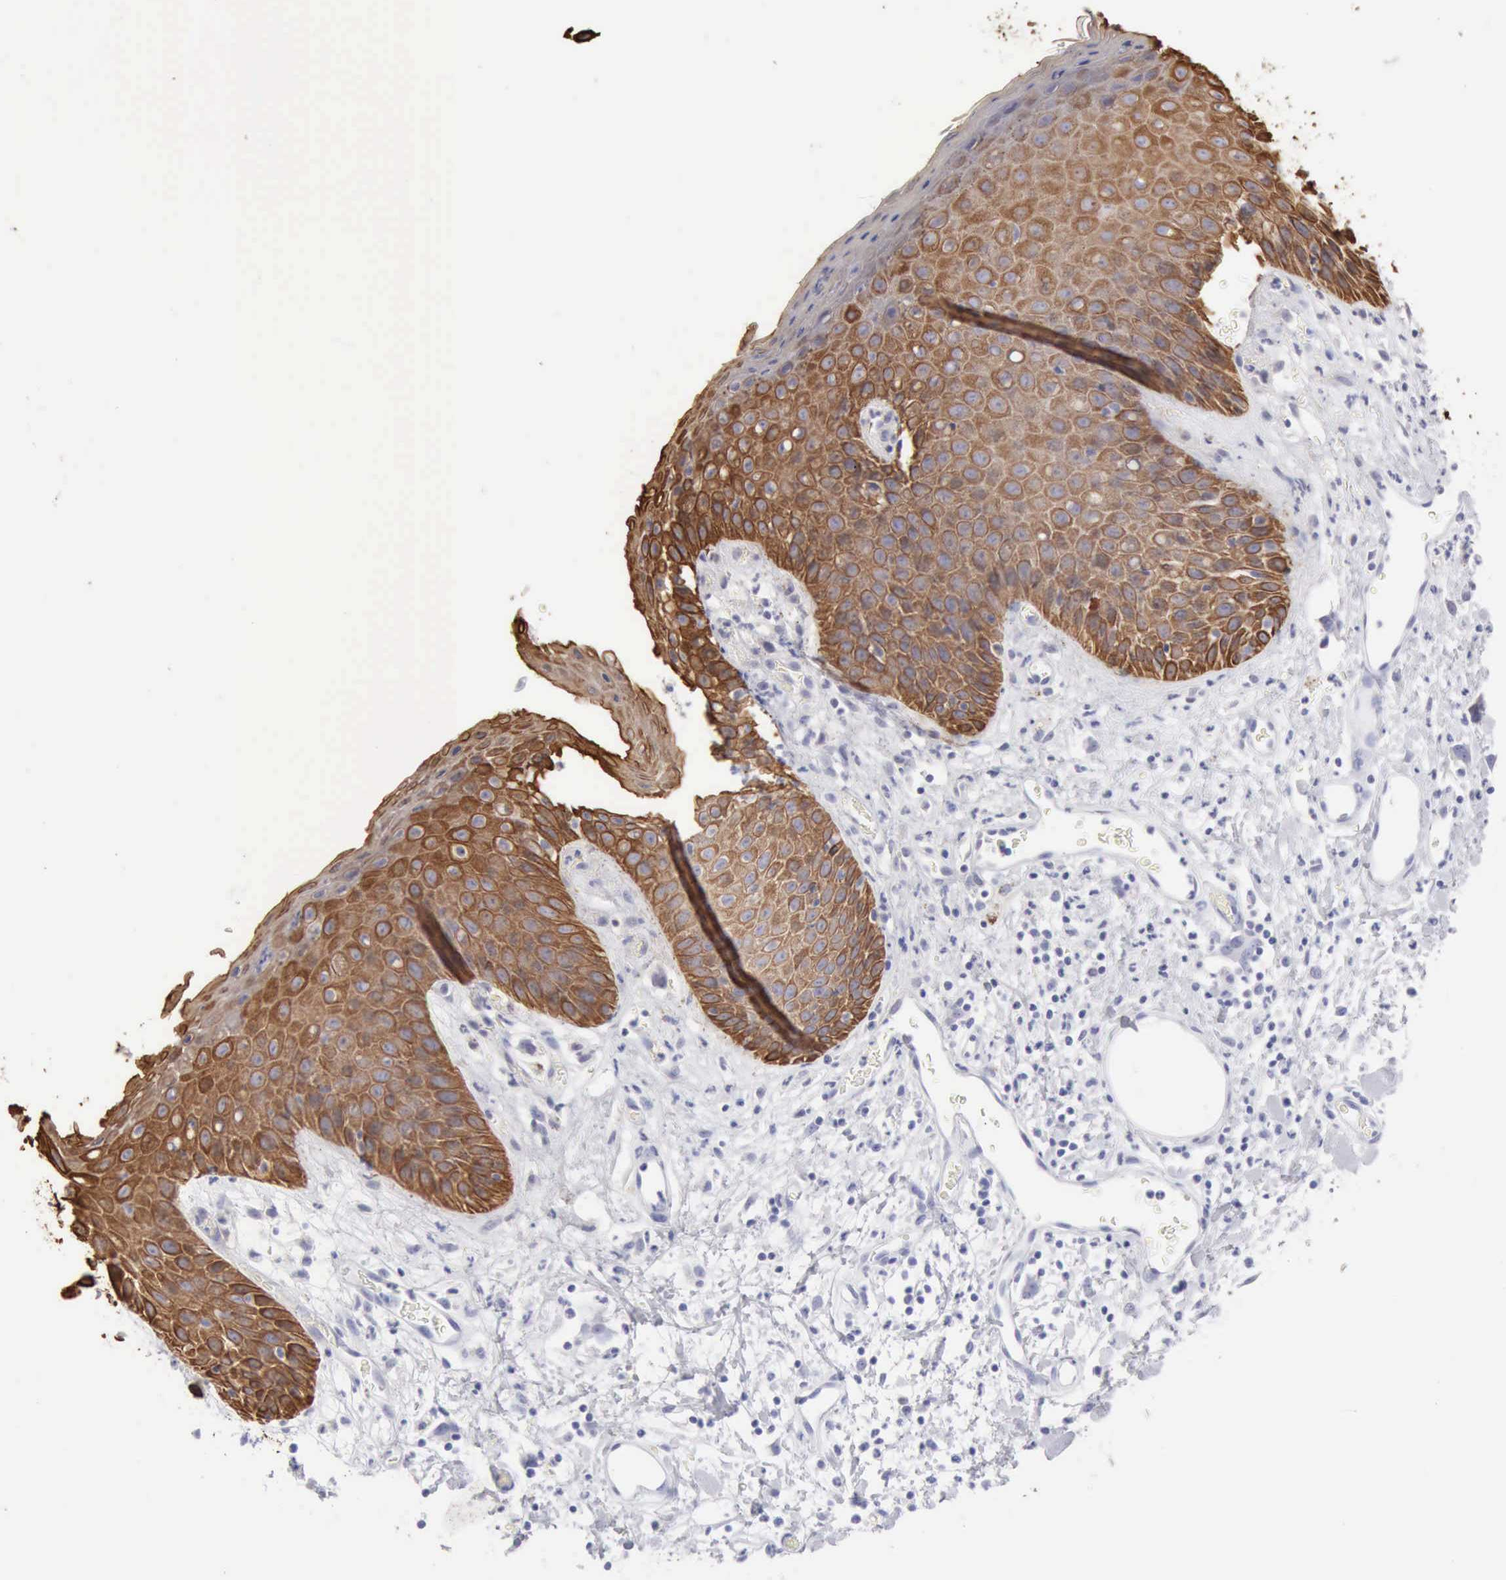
{"staining": {"intensity": "strong", "quantity": ">75%", "location": "cytoplasmic/membranous"}, "tissue": "skin", "cell_type": "Epidermal cells", "image_type": "normal", "snomed": [{"axis": "morphology", "description": "Normal tissue, NOS"}, {"axis": "topography", "description": "Vulva"}, {"axis": "topography", "description": "Peripheral nerve tissue"}], "caption": "Brown immunohistochemical staining in benign skin demonstrates strong cytoplasmic/membranous staining in about >75% of epidermal cells.", "gene": "KRT5", "patient": {"sex": "female", "age": 68}}